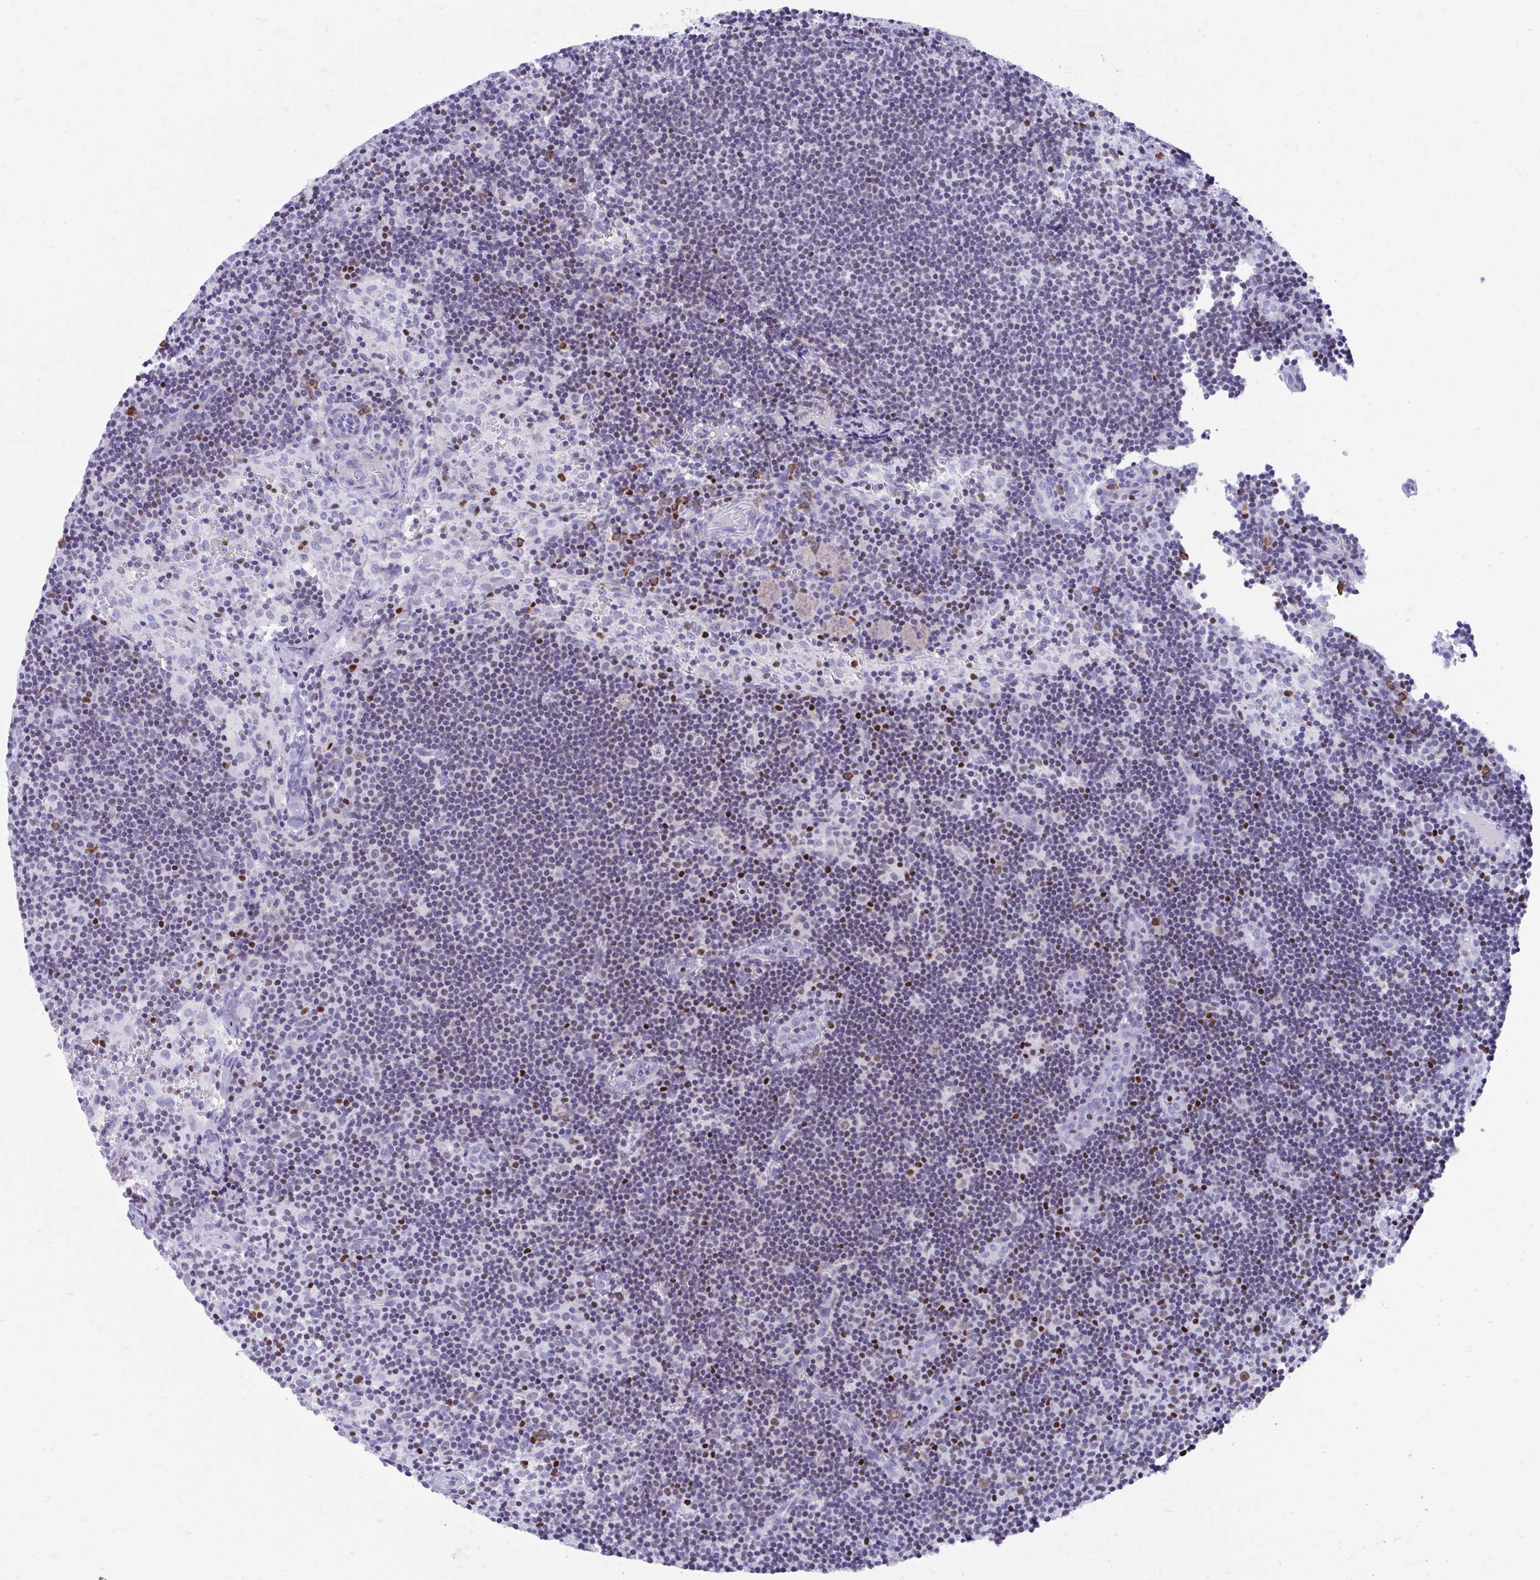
{"staining": {"intensity": "negative", "quantity": "none", "location": "none"}, "tissue": "lymph node", "cell_type": "Germinal center cells", "image_type": "normal", "snomed": [{"axis": "morphology", "description": "Normal tissue, NOS"}, {"axis": "topography", "description": "Lymph node"}], "caption": "DAB immunohistochemical staining of benign lymph node exhibits no significant staining in germinal center cells.", "gene": "RUNX3", "patient": {"sex": "female", "age": 45}}